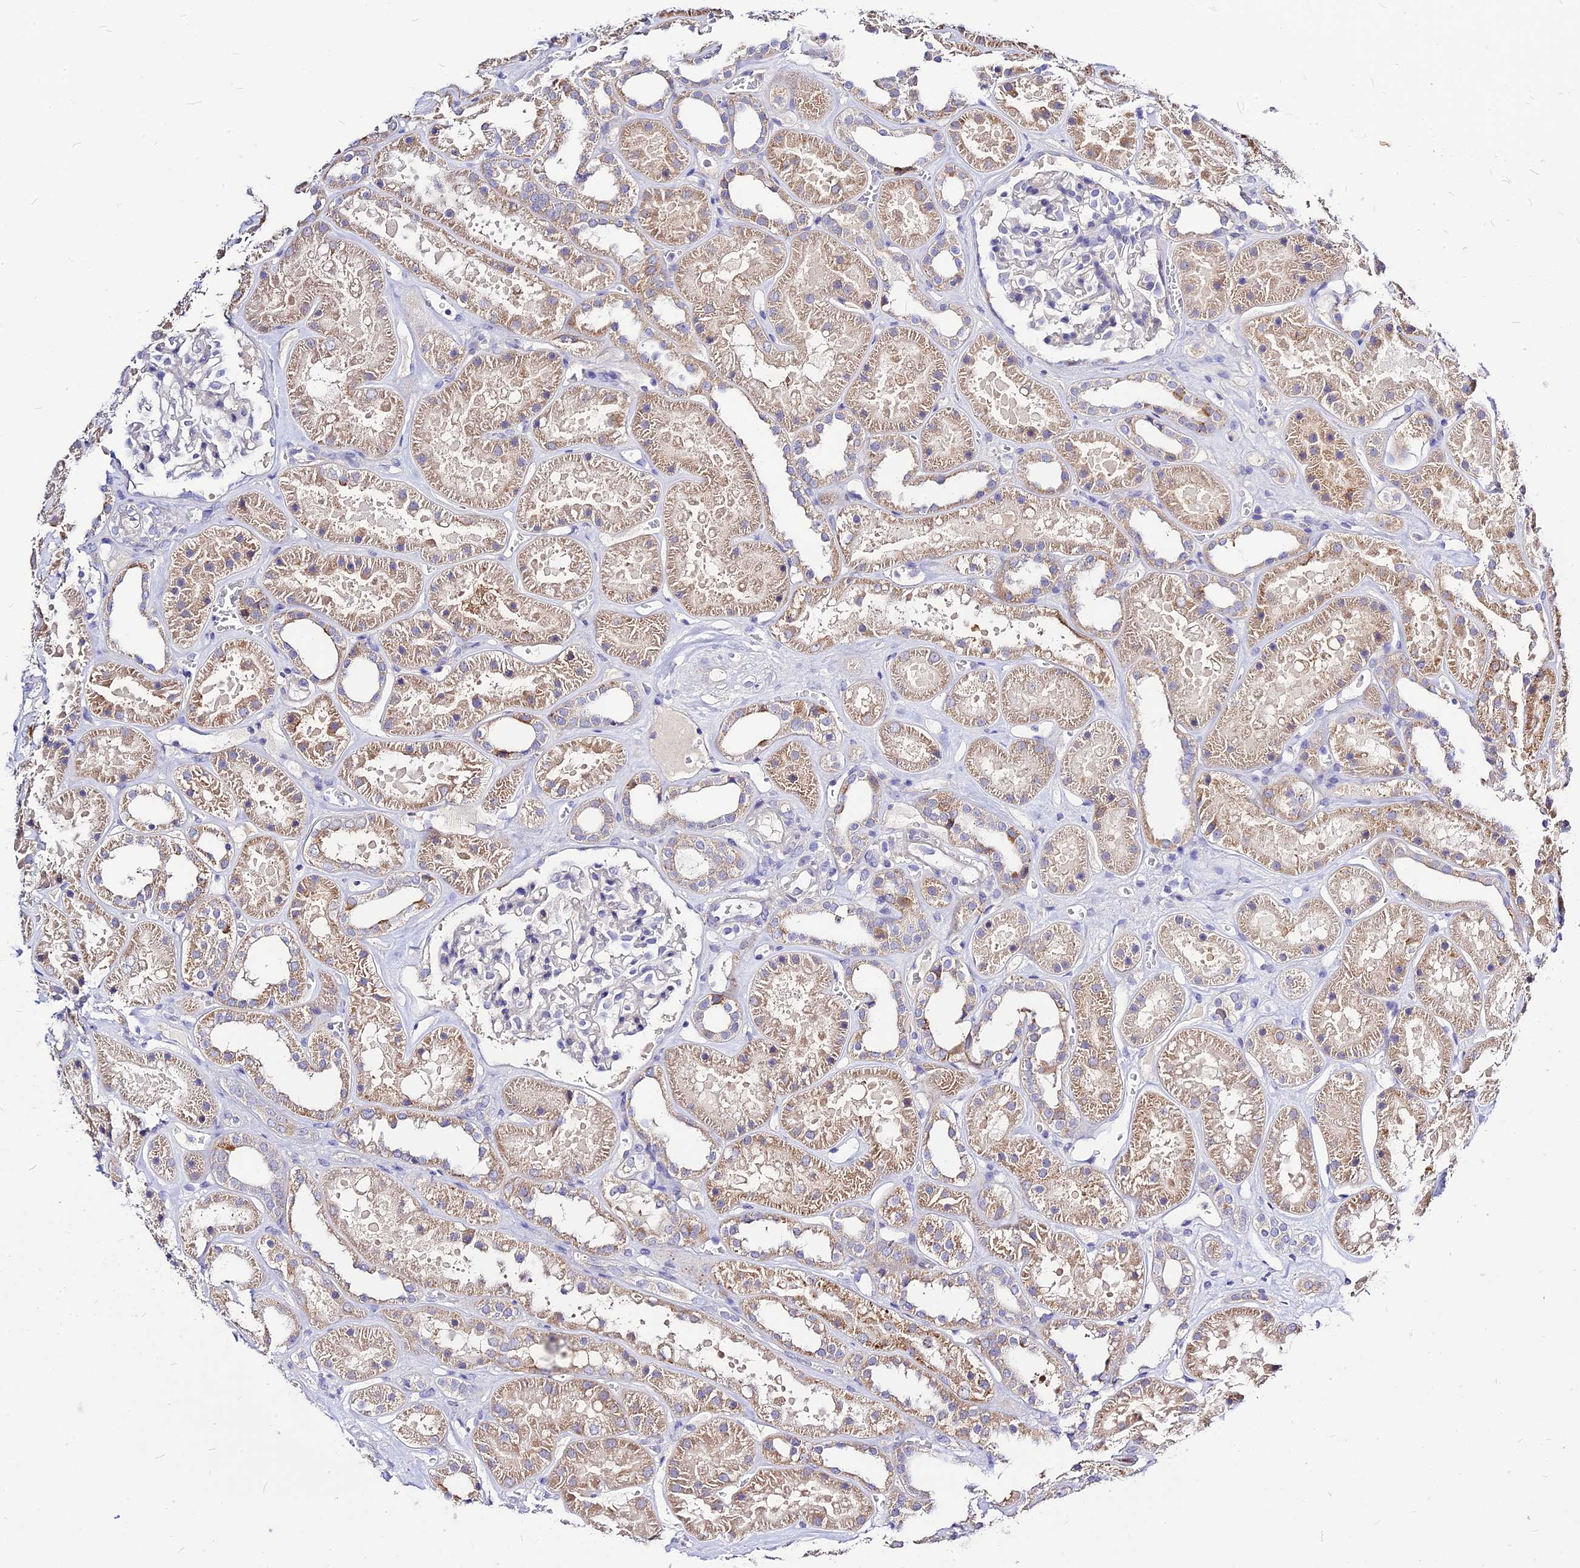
{"staining": {"intensity": "negative", "quantity": "none", "location": "none"}, "tissue": "kidney", "cell_type": "Cells in glomeruli", "image_type": "normal", "snomed": [{"axis": "morphology", "description": "Normal tissue, NOS"}, {"axis": "topography", "description": "Kidney"}], "caption": "Immunohistochemistry of normal kidney reveals no positivity in cells in glomeruli. (DAB (3,3'-diaminobenzidine) immunohistochemistry (IHC) with hematoxylin counter stain).", "gene": "CZIB", "patient": {"sex": "female", "age": 41}}